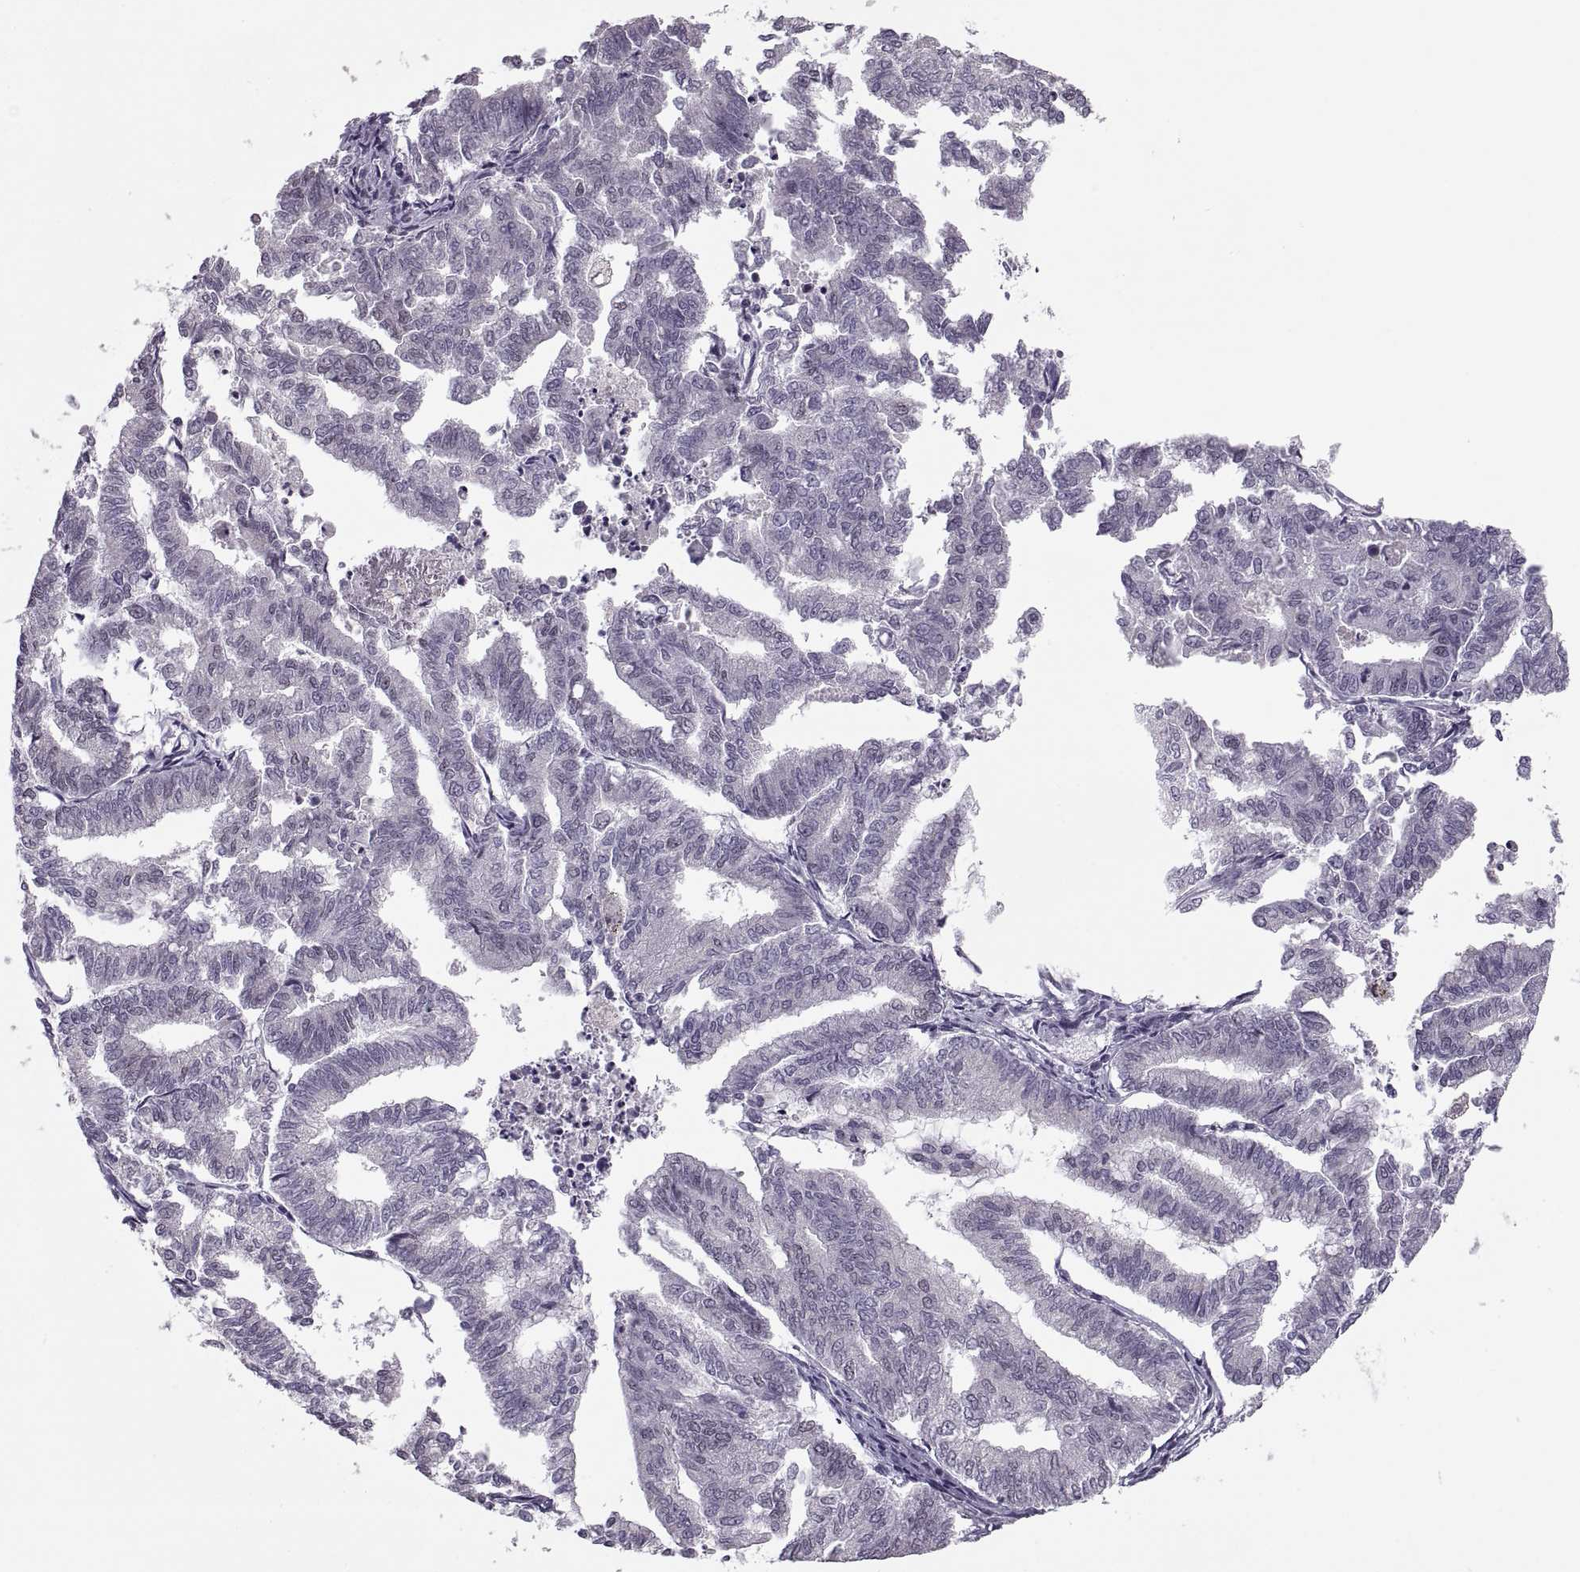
{"staining": {"intensity": "negative", "quantity": "none", "location": "none"}, "tissue": "endometrial cancer", "cell_type": "Tumor cells", "image_type": "cancer", "snomed": [{"axis": "morphology", "description": "Adenocarcinoma, NOS"}, {"axis": "topography", "description": "Endometrium"}], "caption": "Histopathology image shows no significant protein positivity in tumor cells of endometrial adenocarcinoma. Brightfield microscopy of immunohistochemistry (IHC) stained with DAB (brown) and hematoxylin (blue), captured at high magnification.", "gene": "OTP", "patient": {"sex": "female", "age": 79}}